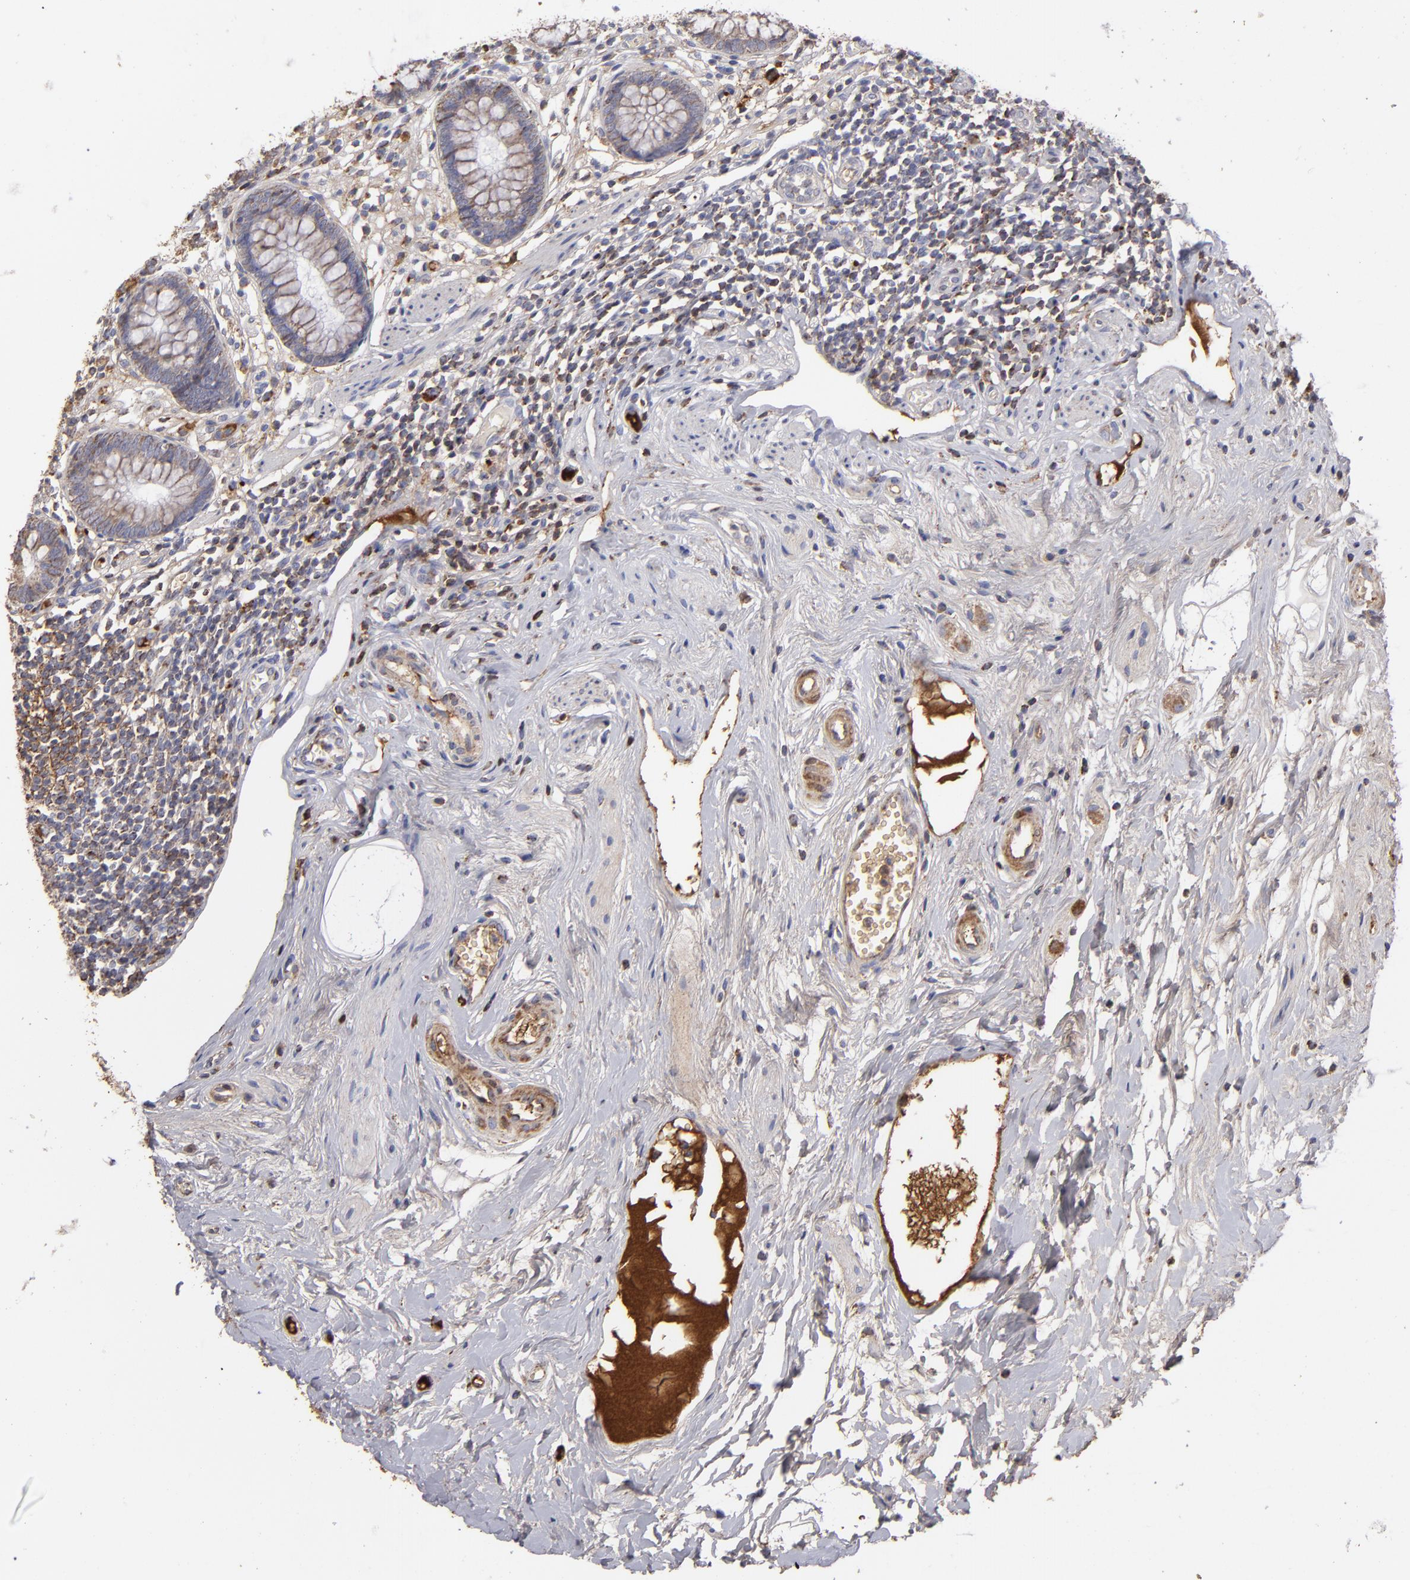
{"staining": {"intensity": "weak", "quantity": ">75%", "location": "cytoplasmic/membranous"}, "tissue": "appendix", "cell_type": "Glandular cells", "image_type": "normal", "snomed": [{"axis": "morphology", "description": "Normal tissue, NOS"}, {"axis": "topography", "description": "Appendix"}], "caption": "The micrograph demonstrates staining of unremarkable appendix, revealing weak cytoplasmic/membranous protein expression (brown color) within glandular cells.", "gene": "CFB", "patient": {"sex": "male", "age": 38}}